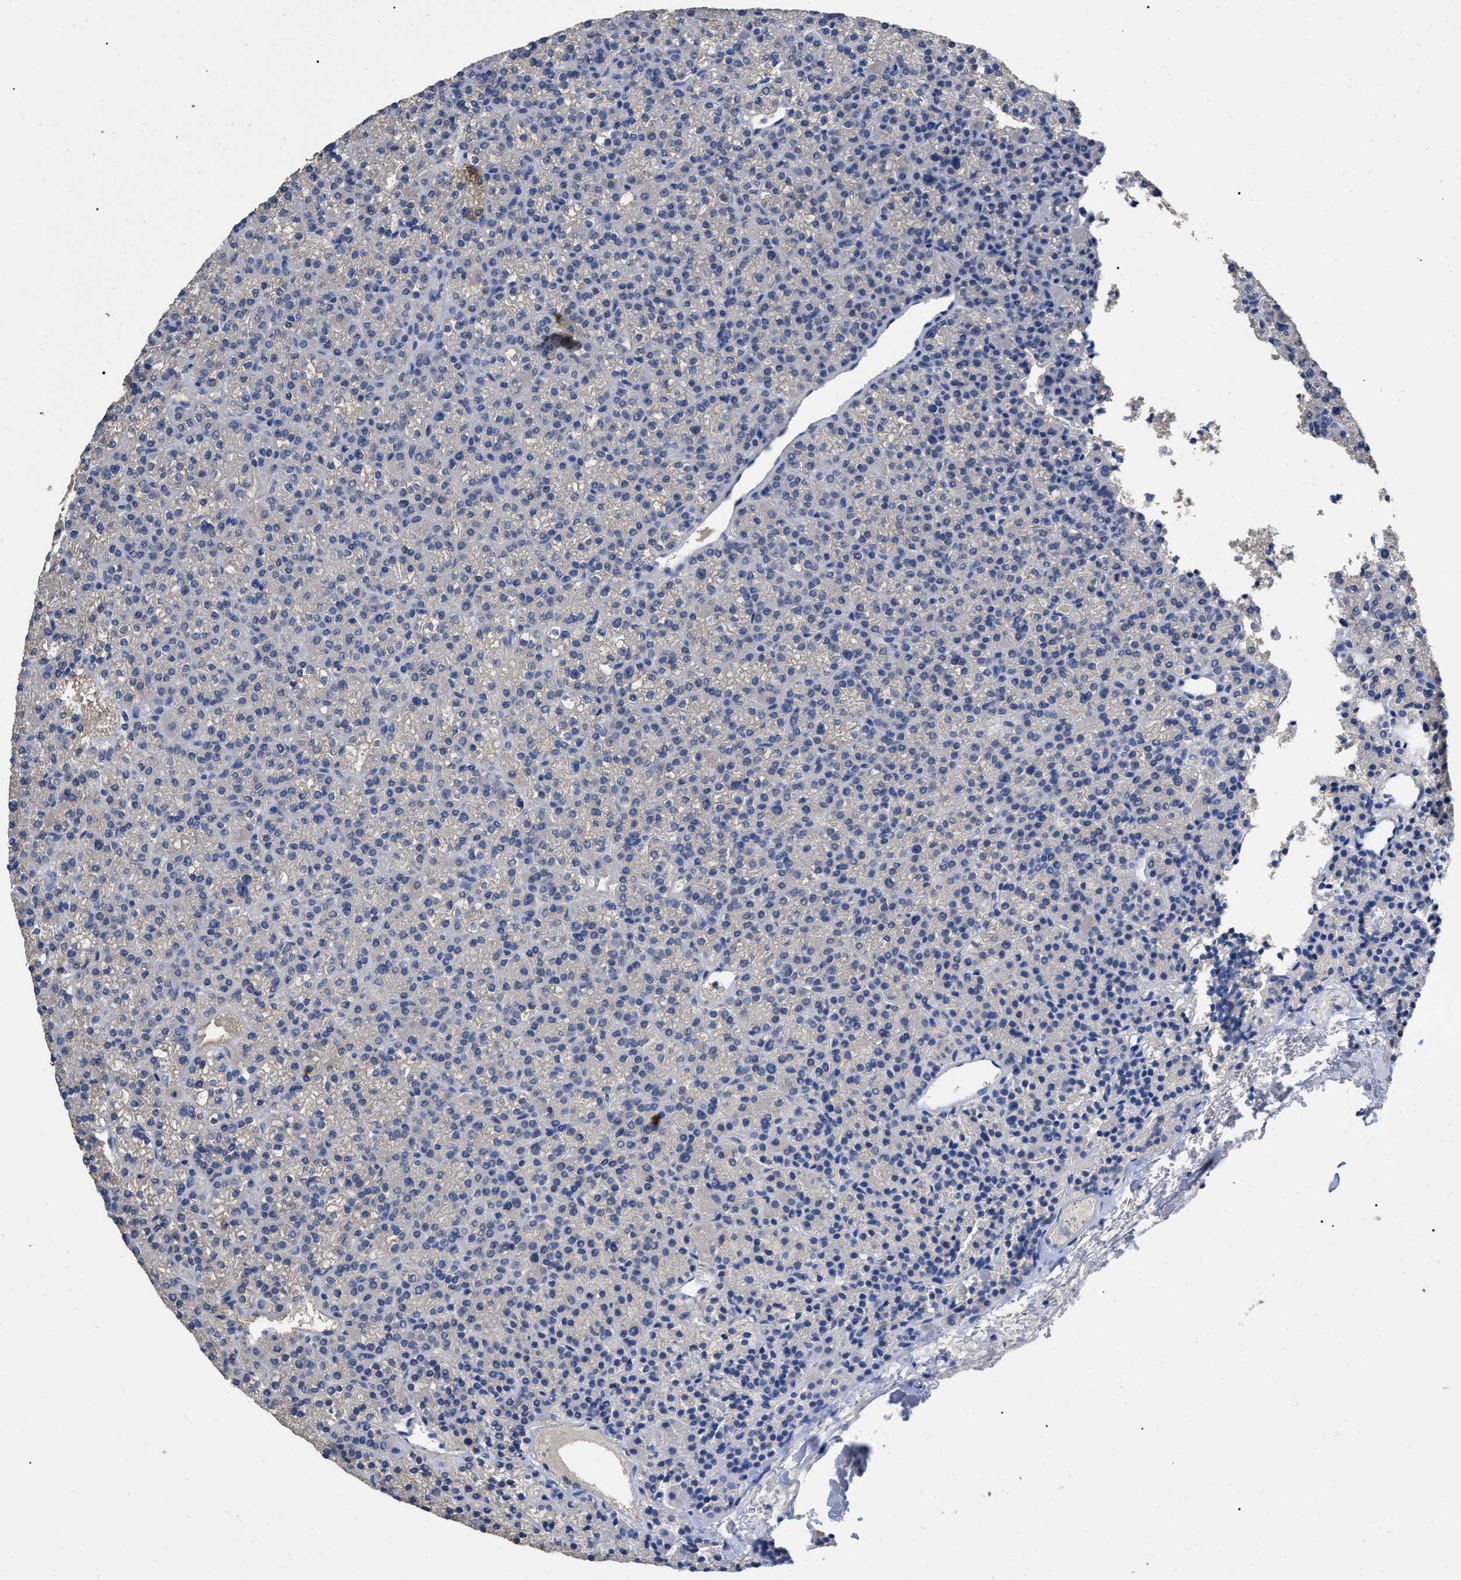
{"staining": {"intensity": "negative", "quantity": "none", "location": "none"}, "tissue": "parathyroid gland", "cell_type": "Glandular cells", "image_type": "normal", "snomed": [{"axis": "morphology", "description": "Normal tissue, NOS"}, {"axis": "morphology", "description": "Adenoma, NOS"}, {"axis": "topography", "description": "Parathyroid gland"}], "caption": "Glandular cells show no significant expression in benign parathyroid gland.", "gene": "GPR179", "patient": {"sex": "female", "age": 64}}